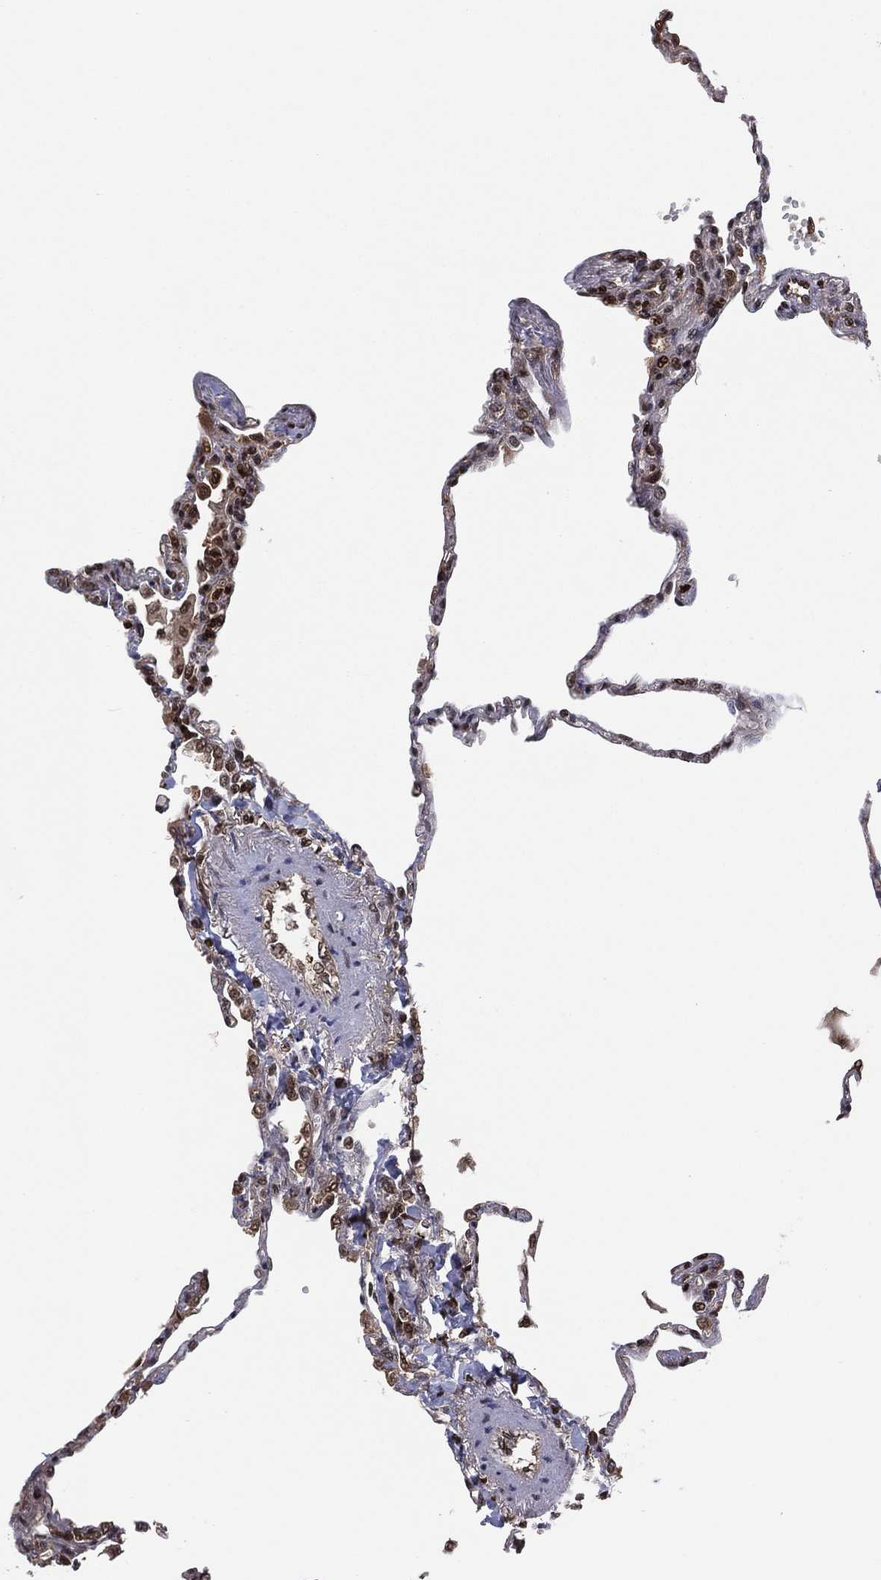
{"staining": {"intensity": "strong", "quantity": "25%-75%", "location": "nuclear"}, "tissue": "lung", "cell_type": "Alveolar cells", "image_type": "normal", "snomed": [{"axis": "morphology", "description": "Normal tissue, NOS"}, {"axis": "topography", "description": "Lung"}], "caption": "About 25%-75% of alveolar cells in benign lung show strong nuclear protein expression as visualized by brown immunohistochemical staining.", "gene": "PSMA1", "patient": {"sex": "male", "age": 78}}